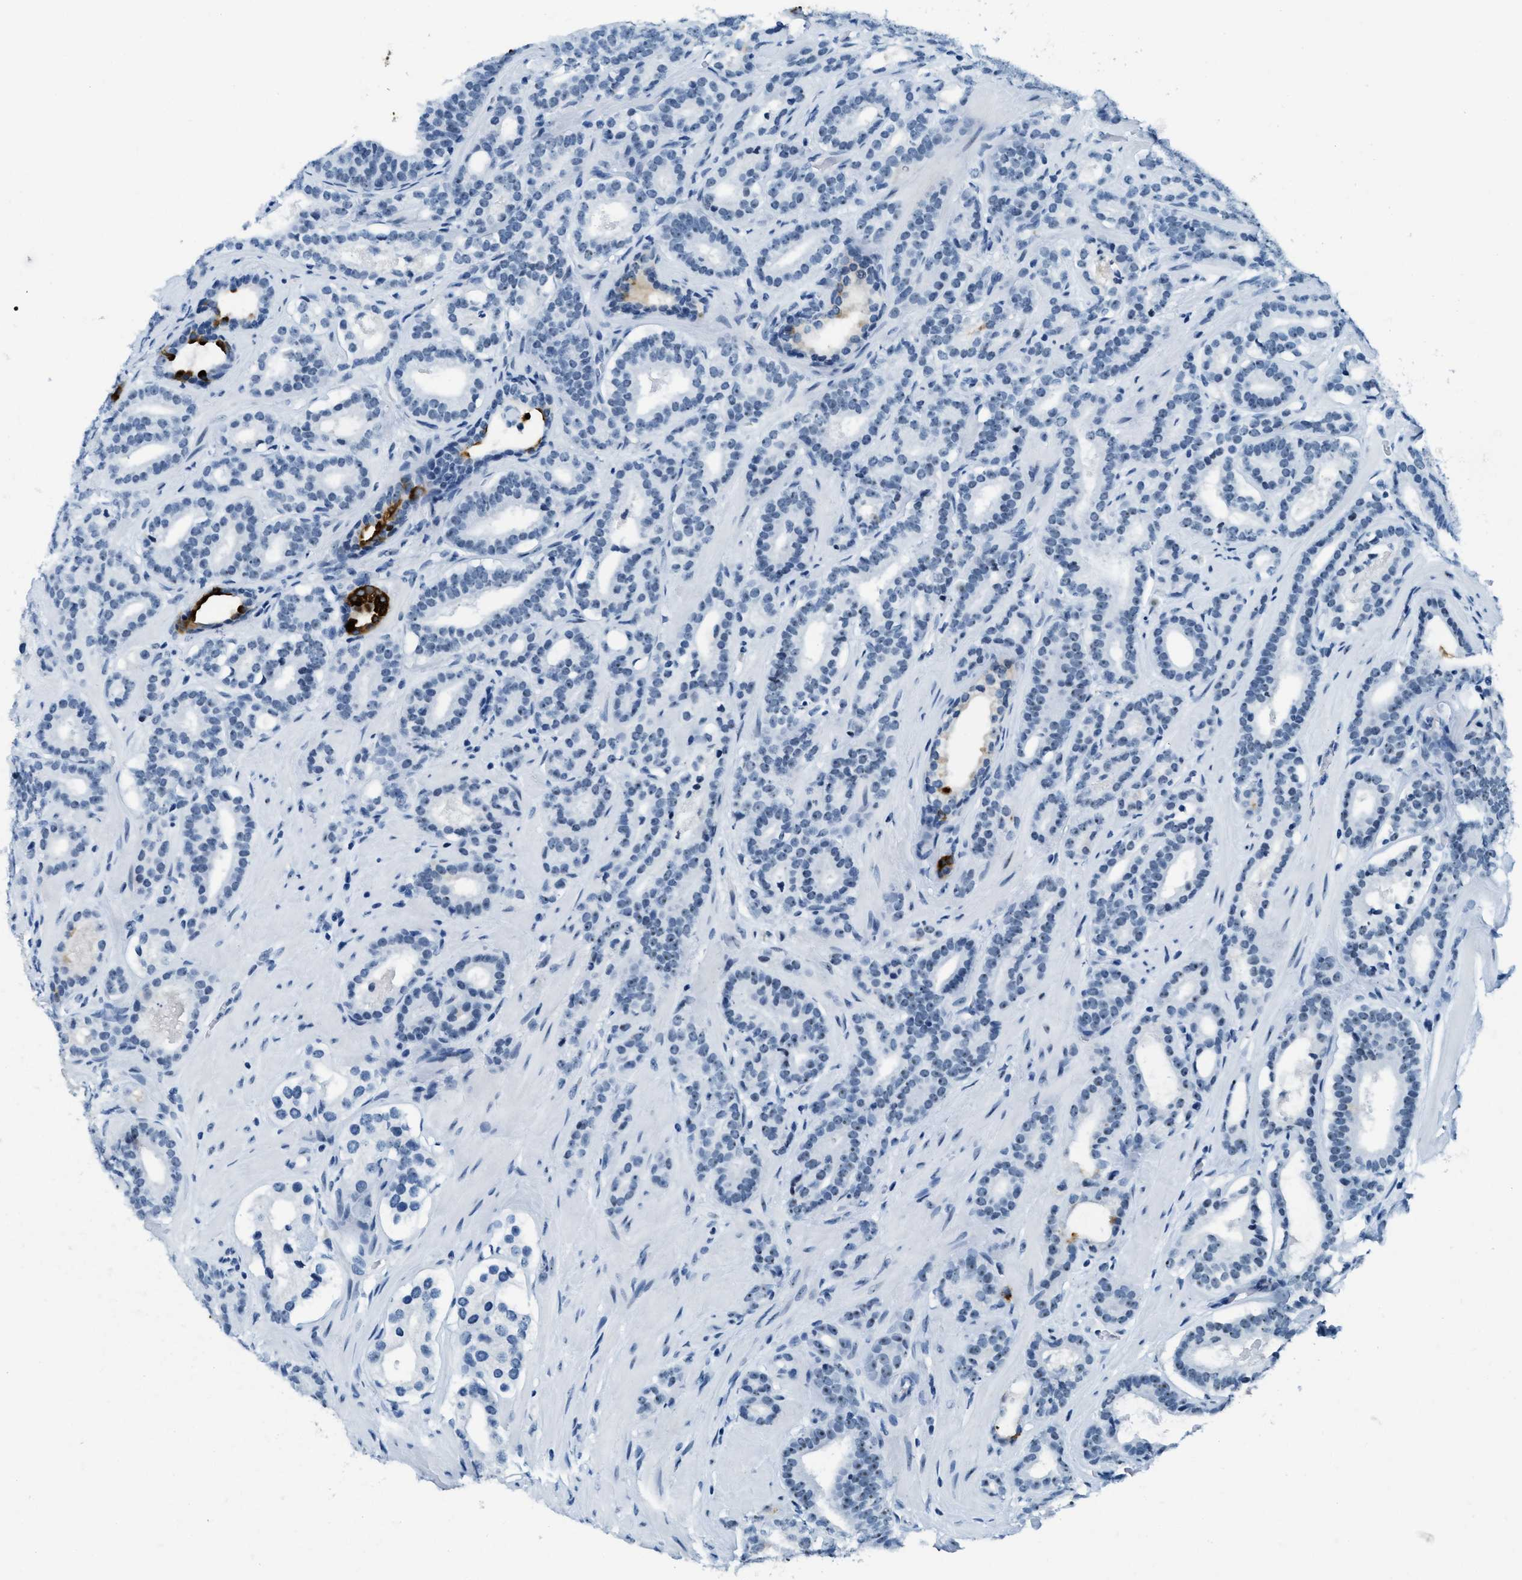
{"staining": {"intensity": "moderate", "quantity": "<25%", "location": "cytoplasmic/membranous"}, "tissue": "prostate cancer", "cell_type": "Tumor cells", "image_type": "cancer", "snomed": [{"axis": "morphology", "description": "Adenocarcinoma, High grade"}, {"axis": "topography", "description": "Prostate"}], "caption": "Immunohistochemical staining of human prostate high-grade adenocarcinoma reveals low levels of moderate cytoplasmic/membranous expression in about <25% of tumor cells. The staining is performed using DAB brown chromogen to label protein expression. The nuclei are counter-stained blue using hematoxylin.", "gene": "PLA2G2A", "patient": {"sex": "male", "age": 60}}